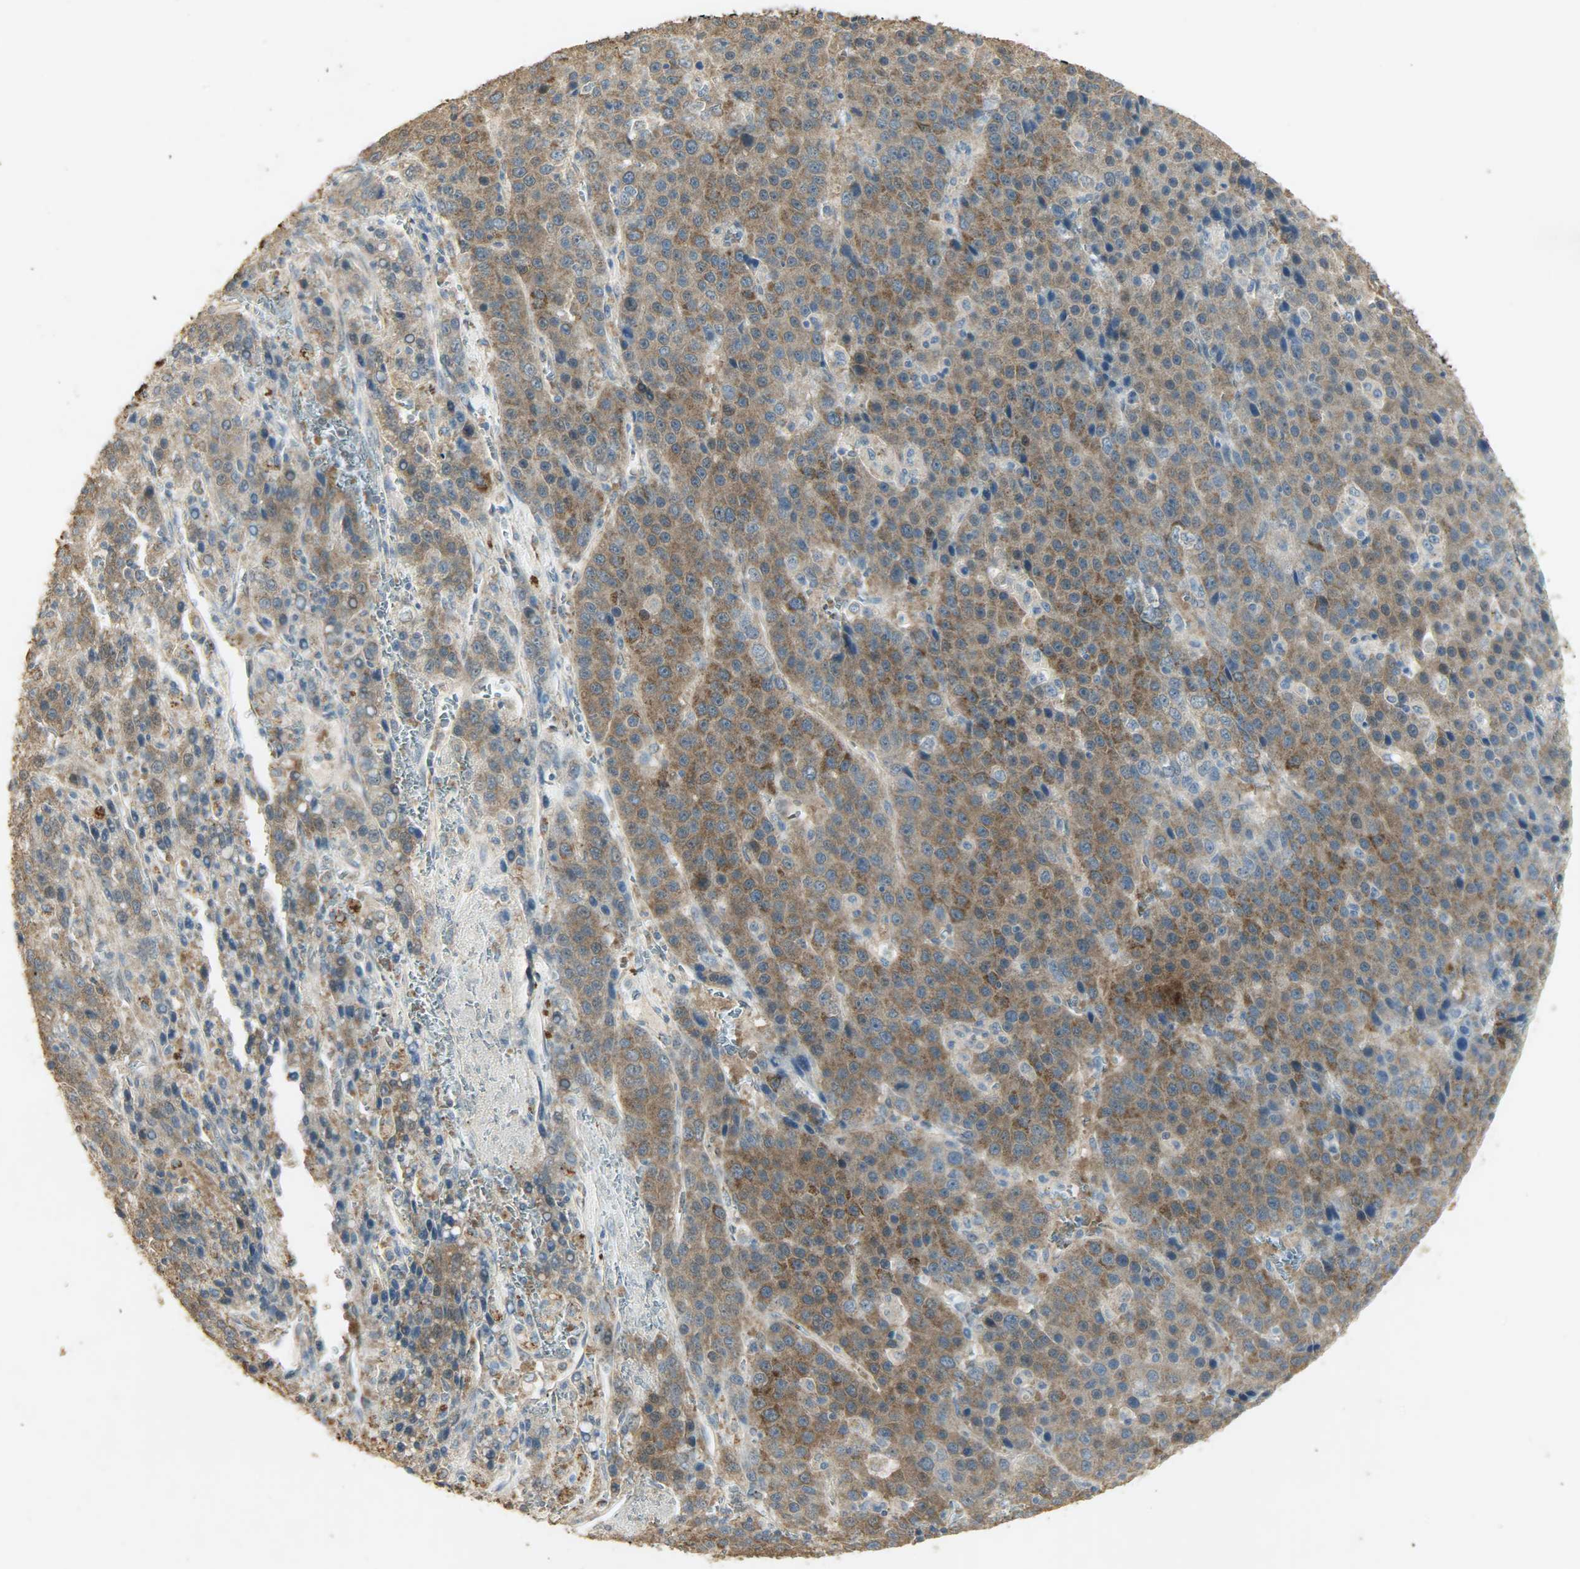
{"staining": {"intensity": "moderate", "quantity": ">75%", "location": "cytoplasmic/membranous"}, "tissue": "liver cancer", "cell_type": "Tumor cells", "image_type": "cancer", "snomed": [{"axis": "morphology", "description": "Carcinoma, Hepatocellular, NOS"}, {"axis": "topography", "description": "Liver"}], "caption": "The micrograph reveals immunohistochemical staining of liver cancer. There is moderate cytoplasmic/membranous positivity is appreciated in approximately >75% of tumor cells.", "gene": "ASB9", "patient": {"sex": "female", "age": 53}}